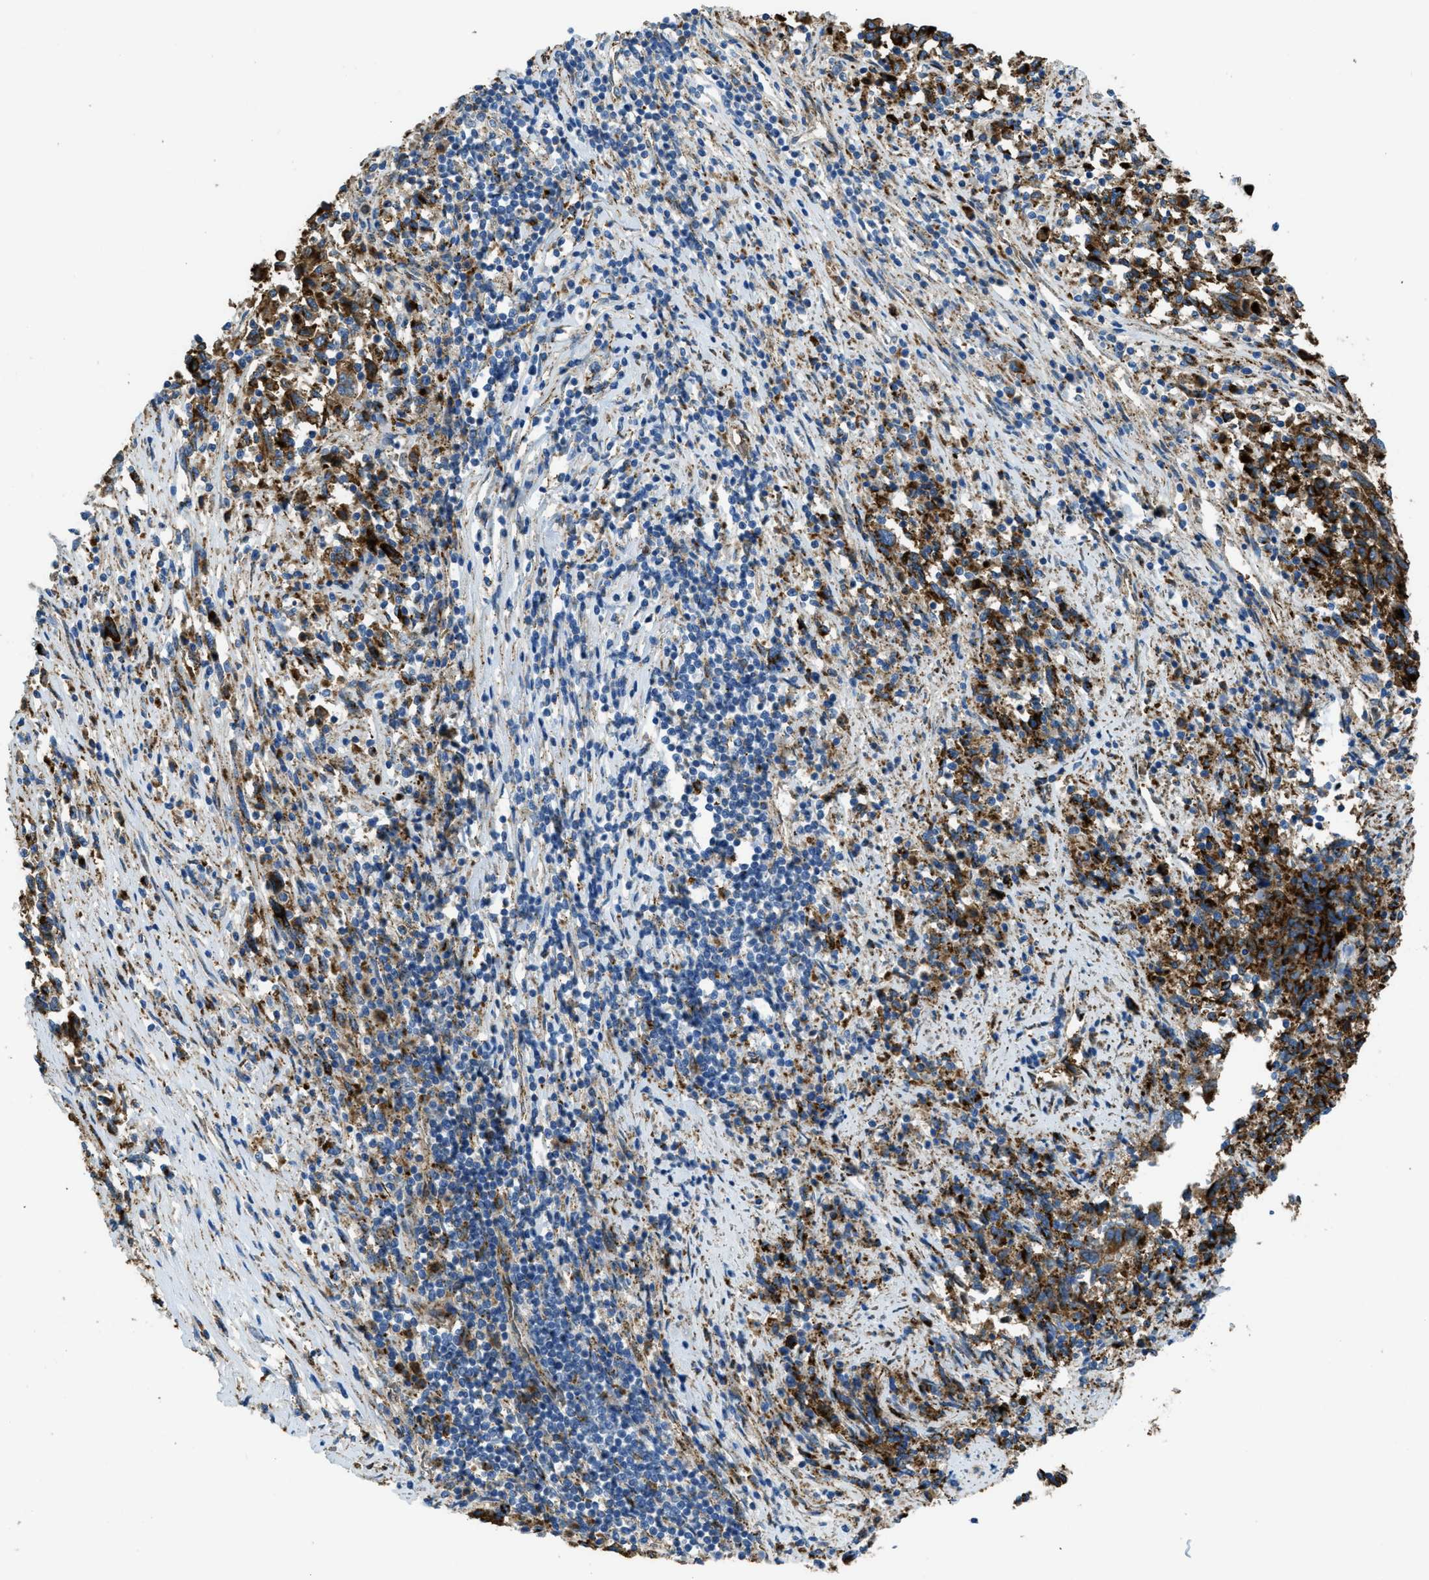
{"staining": {"intensity": "strong", "quantity": ">75%", "location": "cytoplasmic/membranous"}, "tissue": "melanoma", "cell_type": "Tumor cells", "image_type": "cancer", "snomed": [{"axis": "morphology", "description": "Malignant melanoma, Metastatic site"}, {"axis": "topography", "description": "Lymph node"}], "caption": "The micrograph displays staining of malignant melanoma (metastatic site), revealing strong cytoplasmic/membranous protein positivity (brown color) within tumor cells. (DAB (3,3'-diaminobenzidine) IHC, brown staining for protein, blue staining for nuclei).", "gene": "SCARB2", "patient": {"sex": "male", "age": 61}}